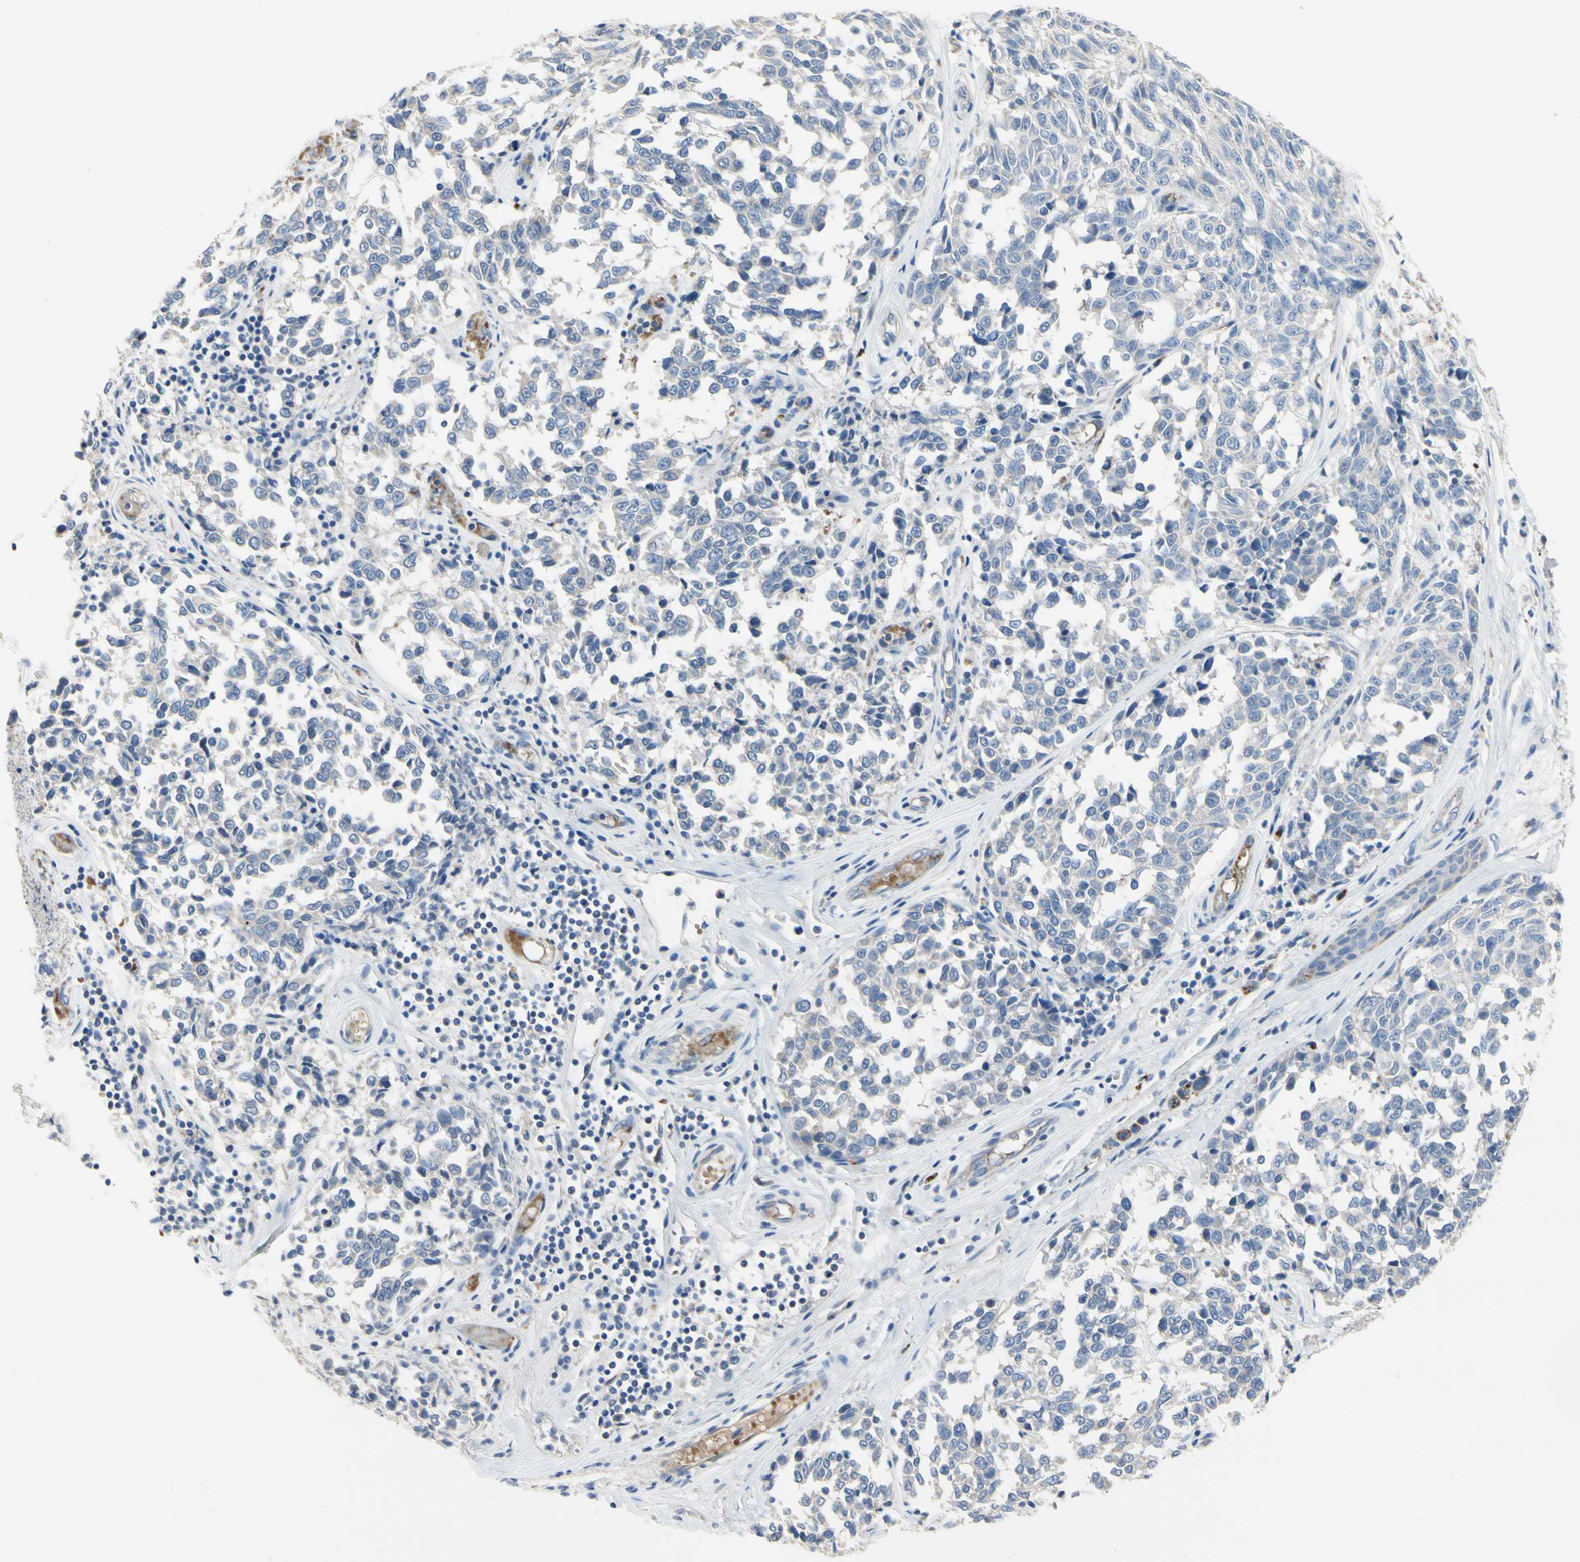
{"staining": {"intensity": "weak", "quantity": "<25%", "location": "cytoplasmic/membranous"}, "tissue": "melanoma", "cell_type": "Tumor cells", "image_type": "cancer", "snomed": [{"axis": "morphology", "description": "Malignant melanoma, NOS"}, {"axis": "topography", "description": "Skin"}], "caption": "Human melanoma stained for a protein using IHC demonstrates no expression in tumor cells.", "gene": "RETSAT", "patient": {"sex": "female", "age": 64}}